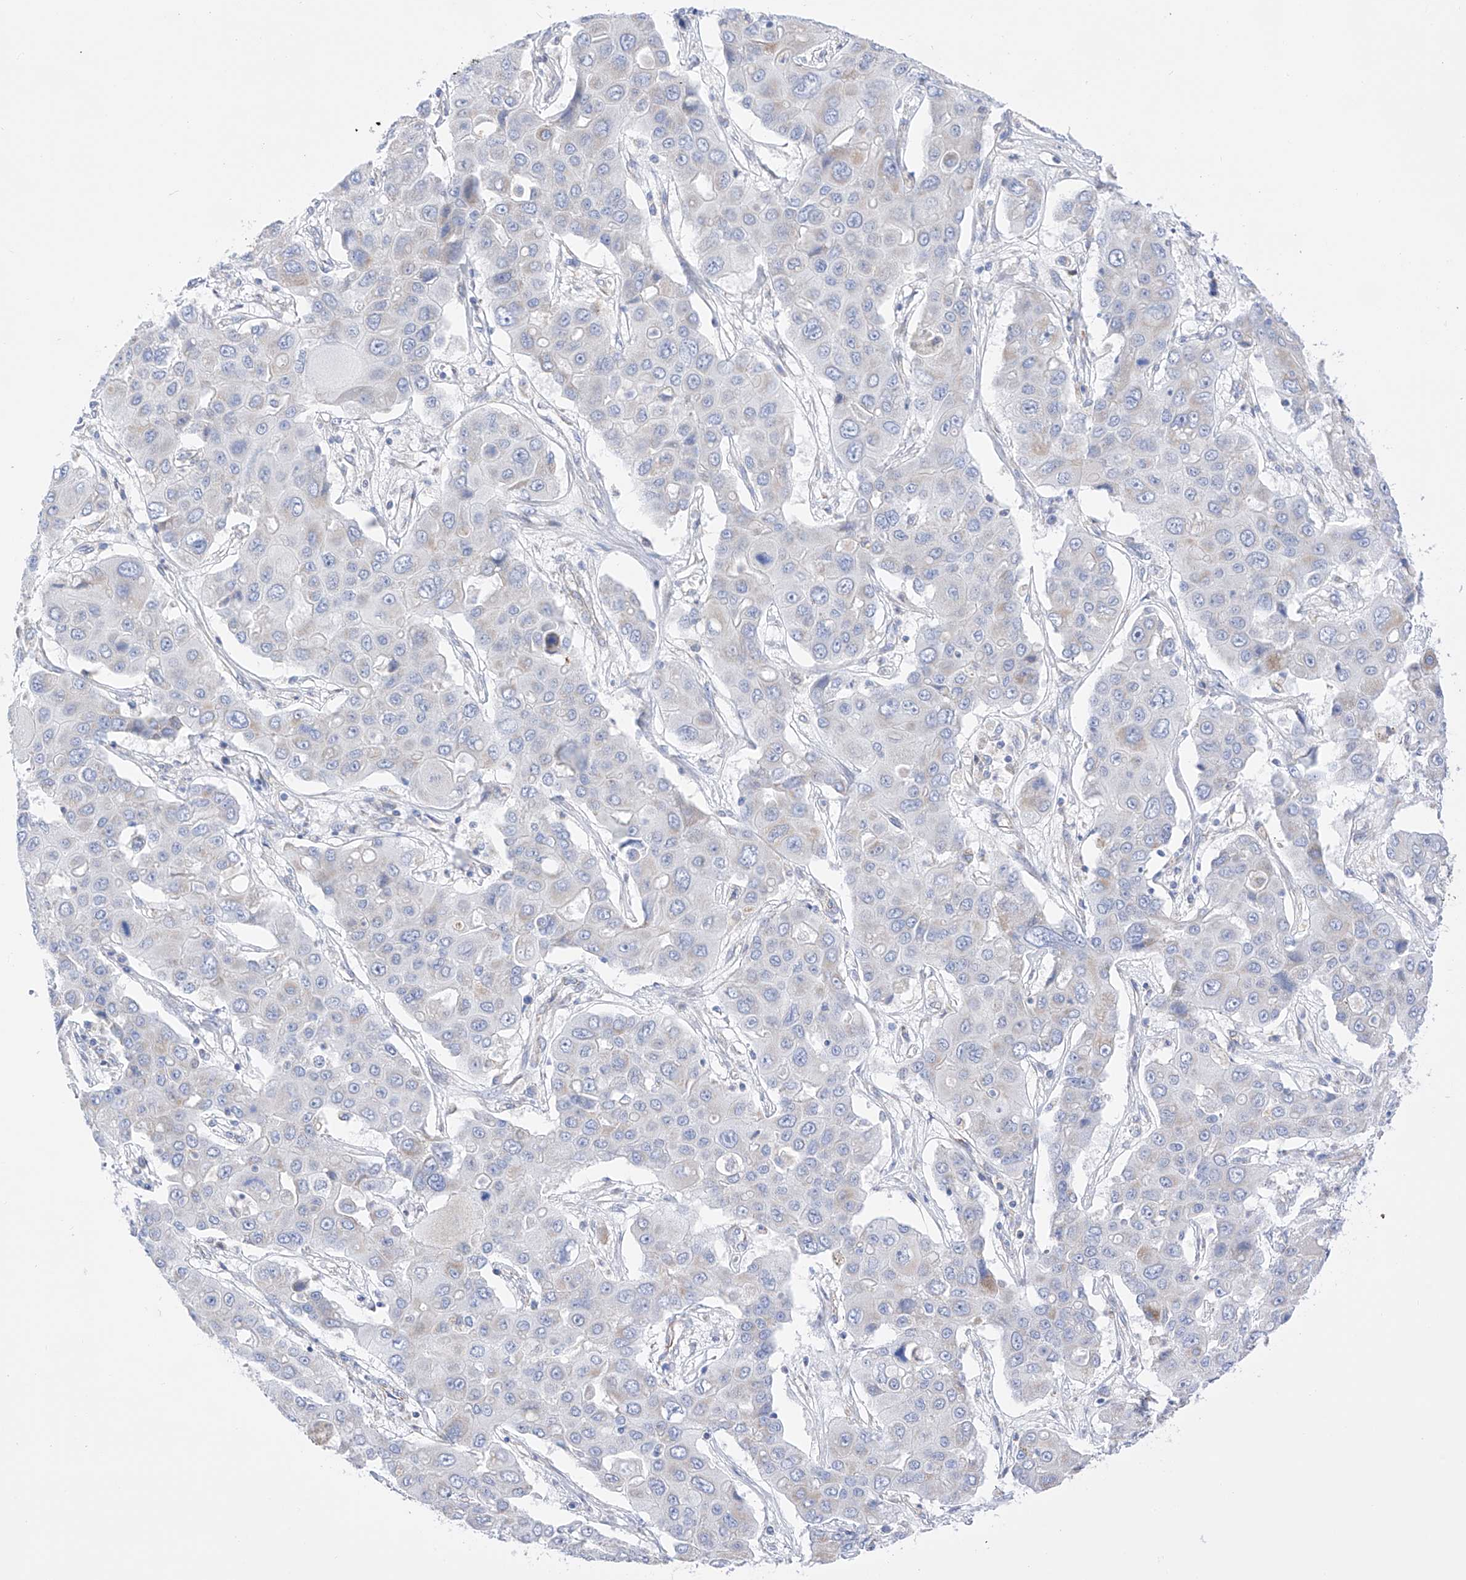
{"staining": {"intensity": "weak", "quantity": "25%-75%", "location": "cytoplasmic/membranous"}, "tissue": "liver cancer", "cell_type": "Tumor cells", "image_type": "cancer", "snomed": [{"axis": "morphology", "description": "Cholangiocarcinoma"}, {"axis": "topography", "description": "Liver"}], "caption": "Immunohistochemical staining of cholangiocarcinoma (liver) exhibits weak cytoplasmic/membranous protein staining in approximately 25%-75% of tumor cells.", "gene": "FLG", "patient": {"sex": "male", "age": 67}}